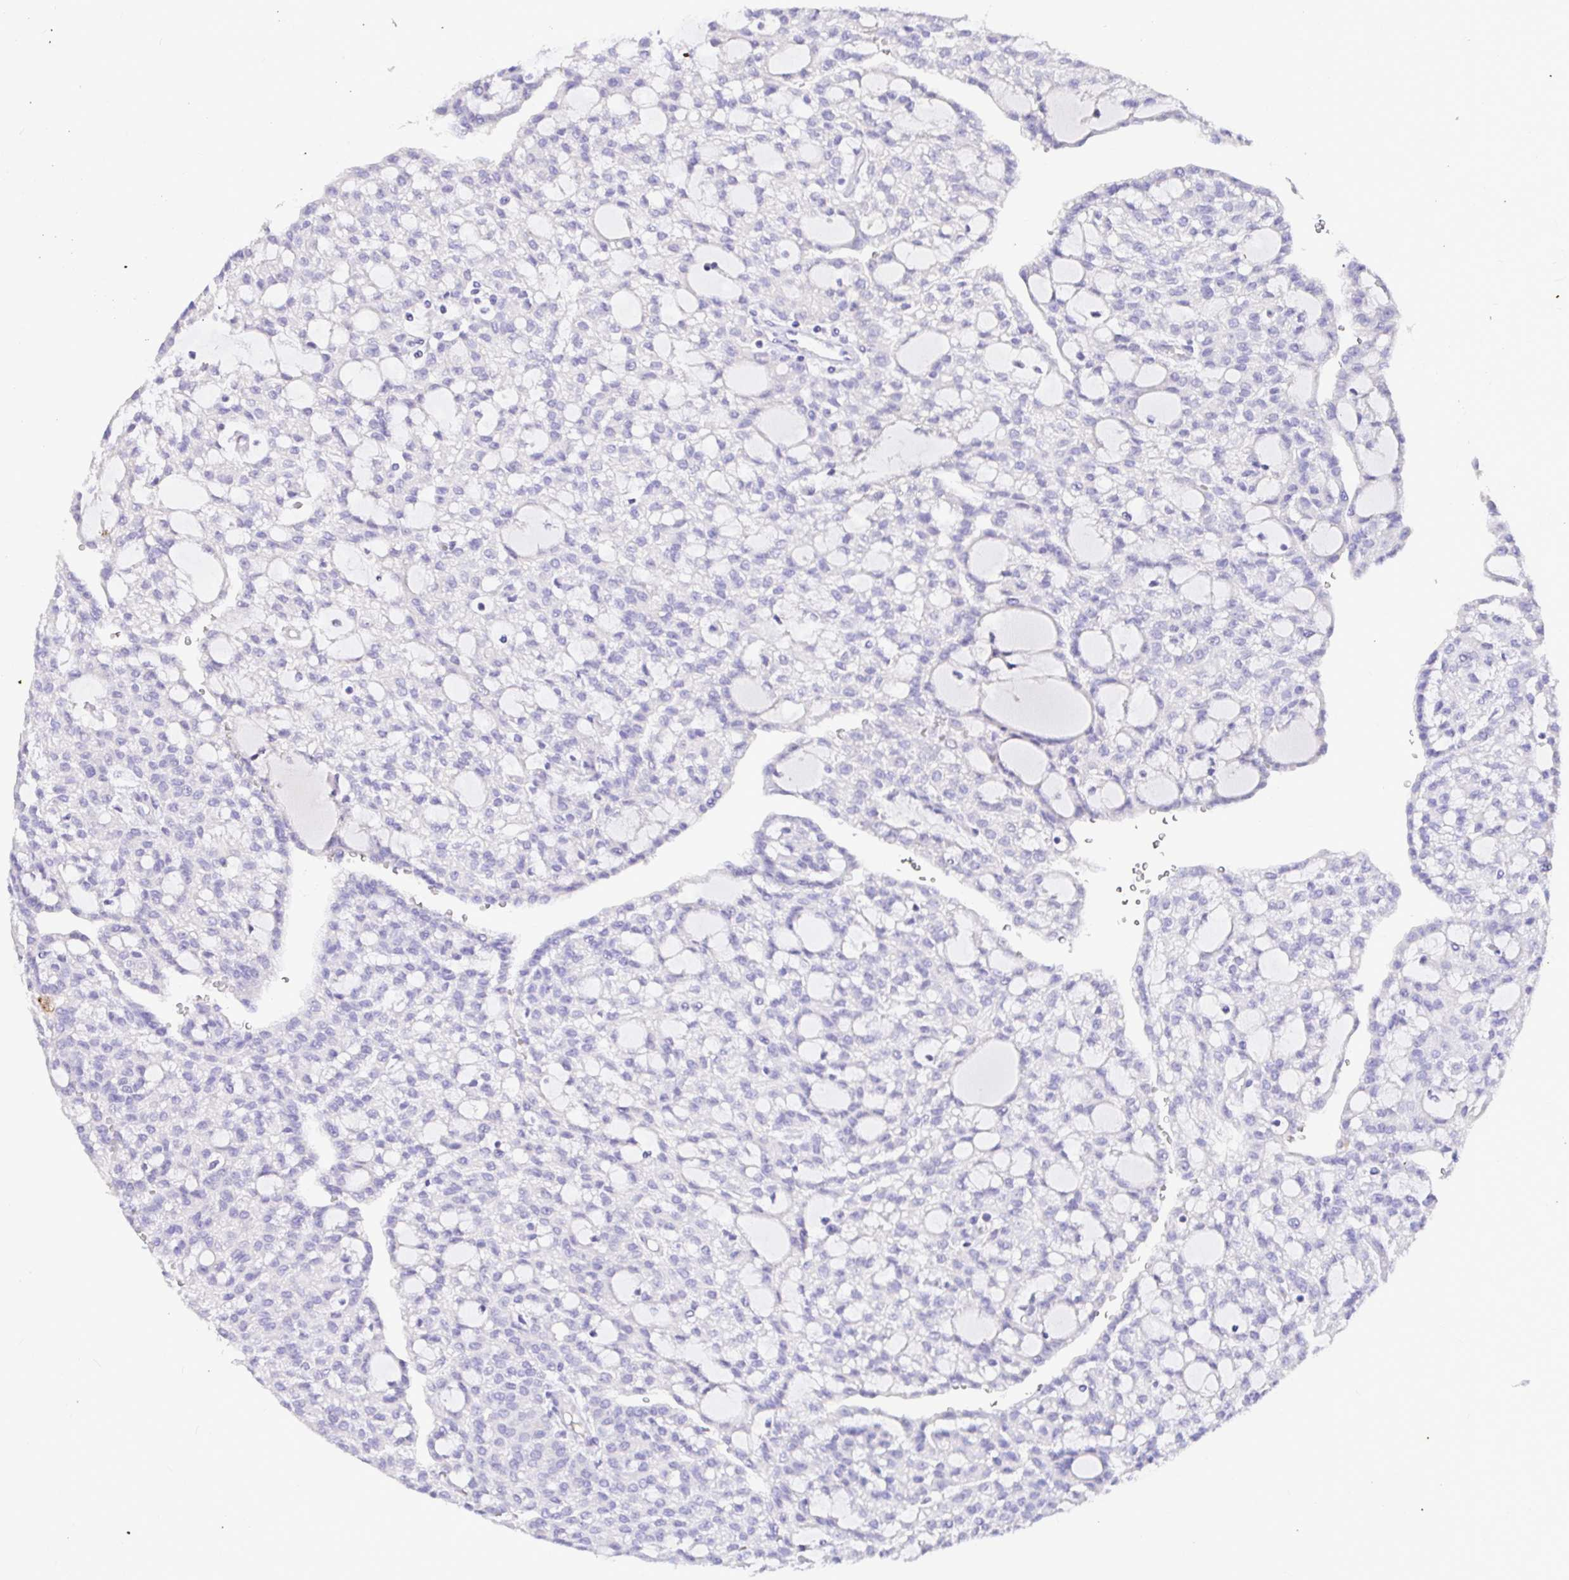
{"staining": {"intensity": "negative", "quantity": "none", "location": "none"}, "tissue": "renal cancer", "cell_type": "Tumor cells", "image_type": "cancer", "snomed": [{"axis": "morphology", "description": "Adenocarcinoma, NOS"}, {"axis": "topography", "description": "Kidney"}], "caption": "This histopathology image is of renal cancer stained with immunohistochemistry (IHC) to label a protein in brown with the nuclei are counter-stained blue. There is no staining in tumor cells. (Stains: DAB immunohistochemistry (IHC) with hematoxylin counter stain, Microscopy: brightfield microscopy at high magnification).", "gene": "CDO1", "patient": {"sex": "male", "age": 63}}